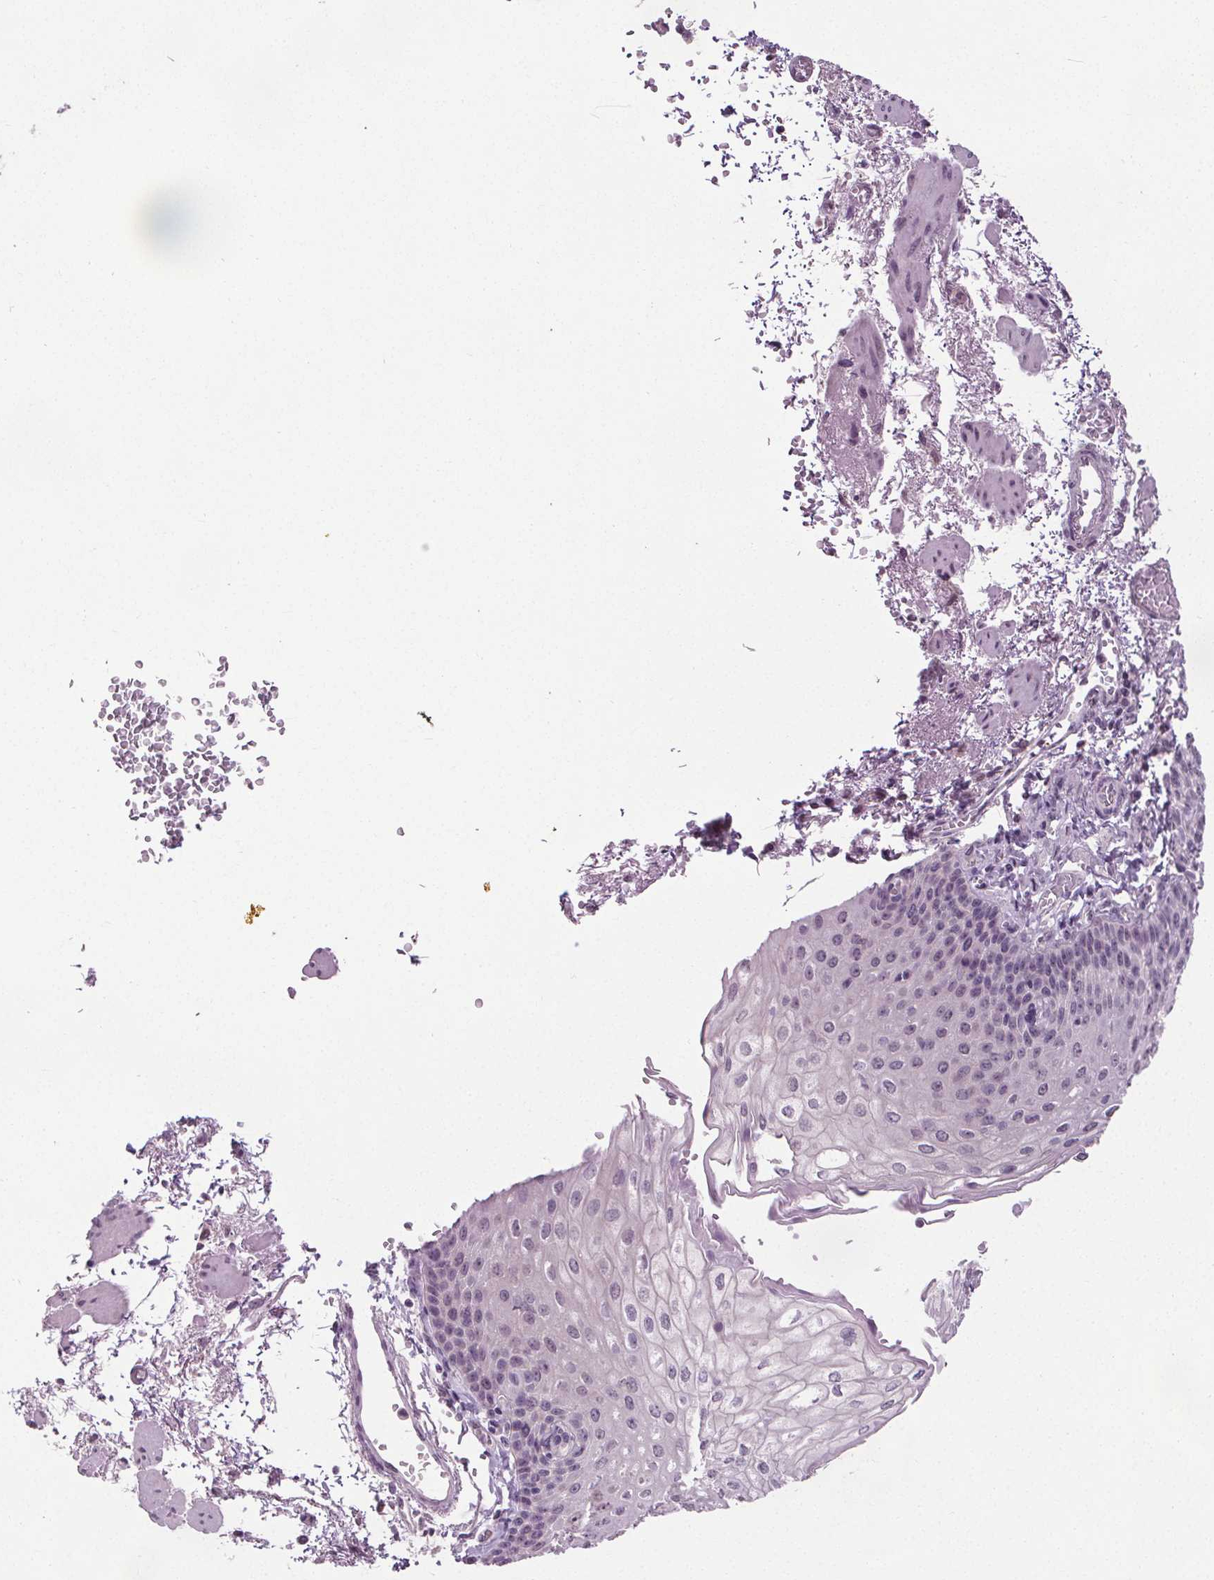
{"staining": {"intensity": "negative", "quantity": "none", "location": "none"}, "tissue": "esophagus", "cell_type": "Squamous epithelial cells", "image_type": "normal", "snomed": [{"axis": "morphology", "description": "Normal tissue, NOS"}, {"axis": "morphology", "description": "Adenocarcinoma, NOS"}, {"axis": "topography", "description": "Esophagus"}], "caption": "IHC of normal human esophagus demonstrates no expression in squamous epithelial cells. (DAB (3,3'-diaminobenzidine) IHC visualized using brightfield microscopy, high magnification).", "gene": "SLC2A9", "patient": {"sex": "male", "age": 81}}